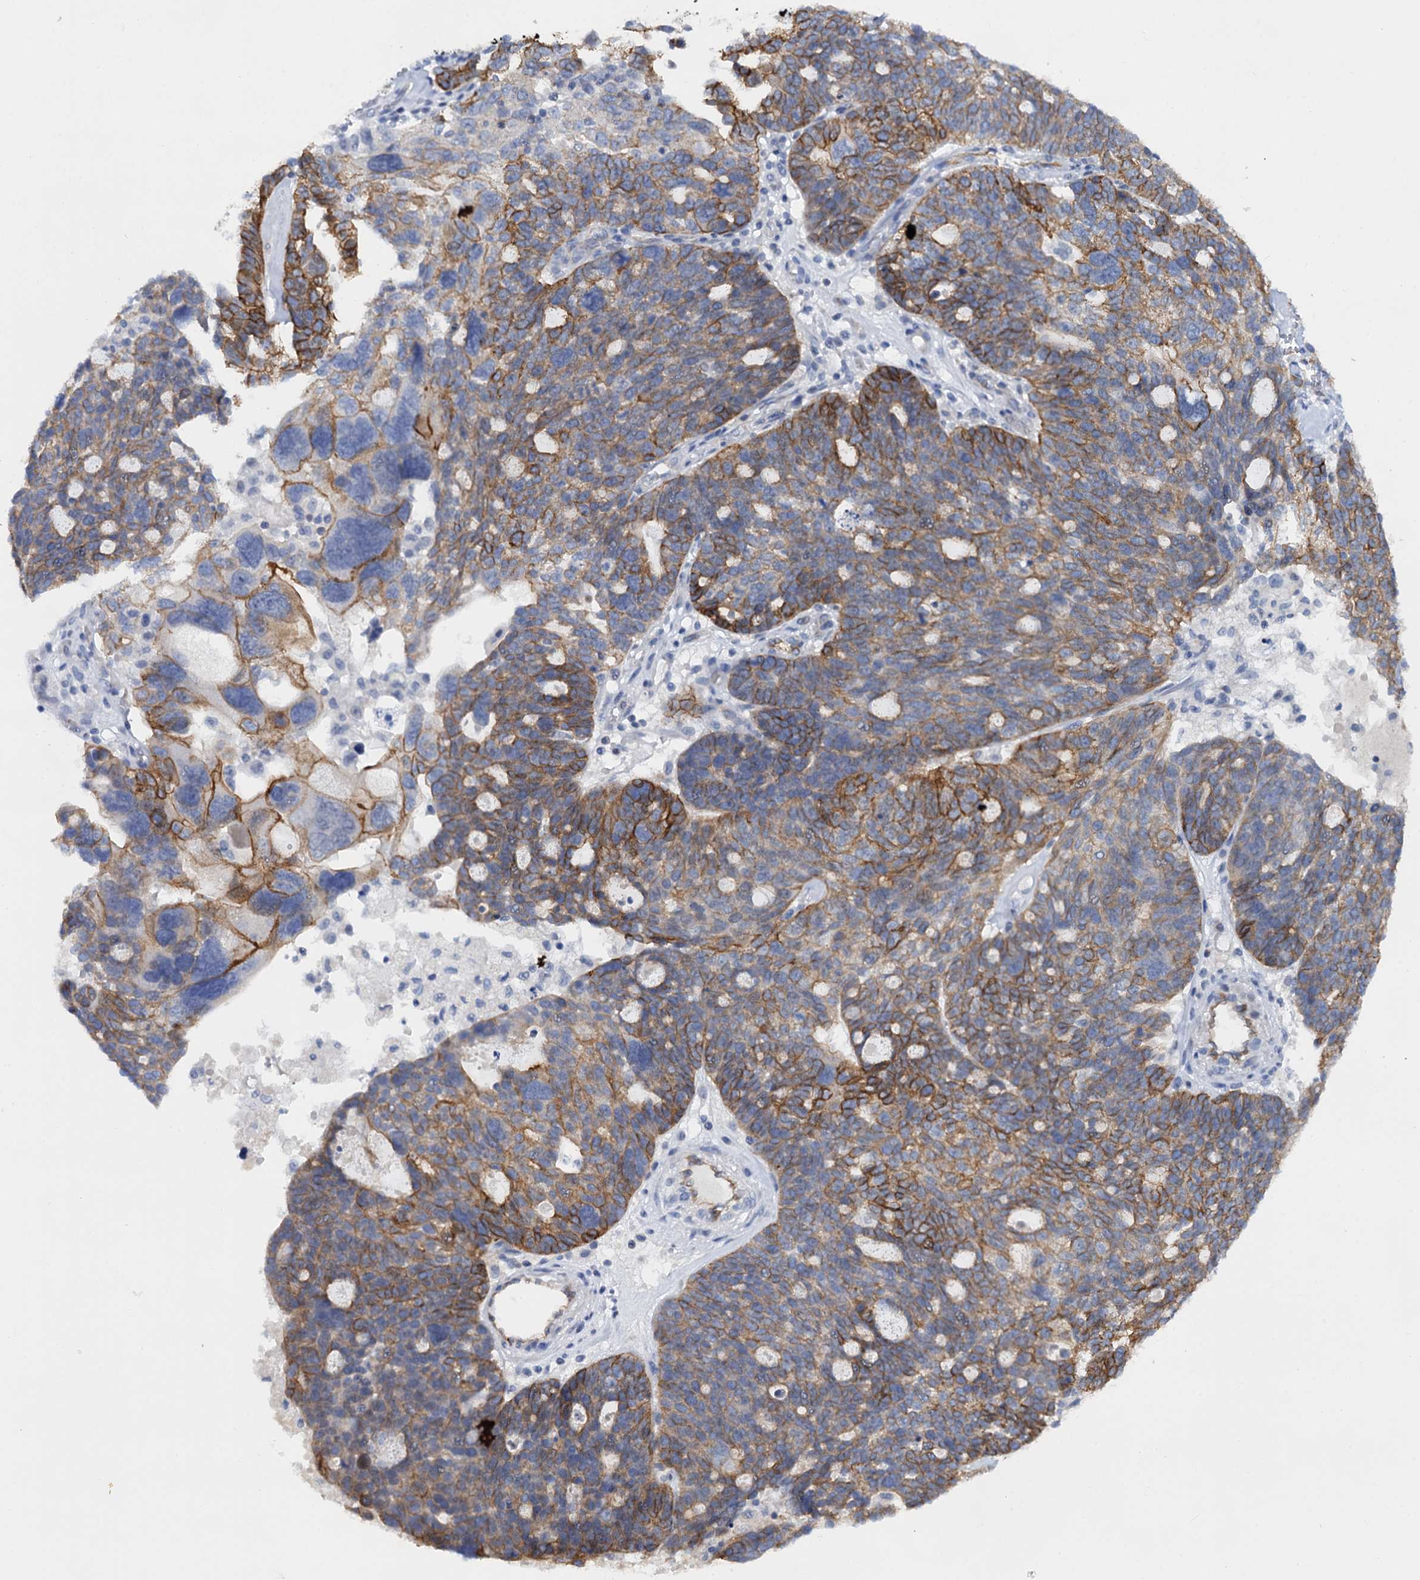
{"staining": {"intensity": "moderate", "quantity": "25%-75%", "location": "cytoplasmic/membranous"}, "tissue": "ovarian cancer", "cell_type": "Tumor cells", "image_type": "cancer", "snomed": [{"axis": "morphology", "description": "Cystadenocarcinoma, serous, NOS"}, {"axis": "topography", "description": "Ovary"}], "caption": "This image demonstrates immunohistochemistry (IHC) staining of ovarian cancer, with medium moderate cytoplasmic/membranous expression in approximately 25%-75% of tumor cells.", "gene": "ABLIM1", "patient": {"sex": "female", "age": 59}}